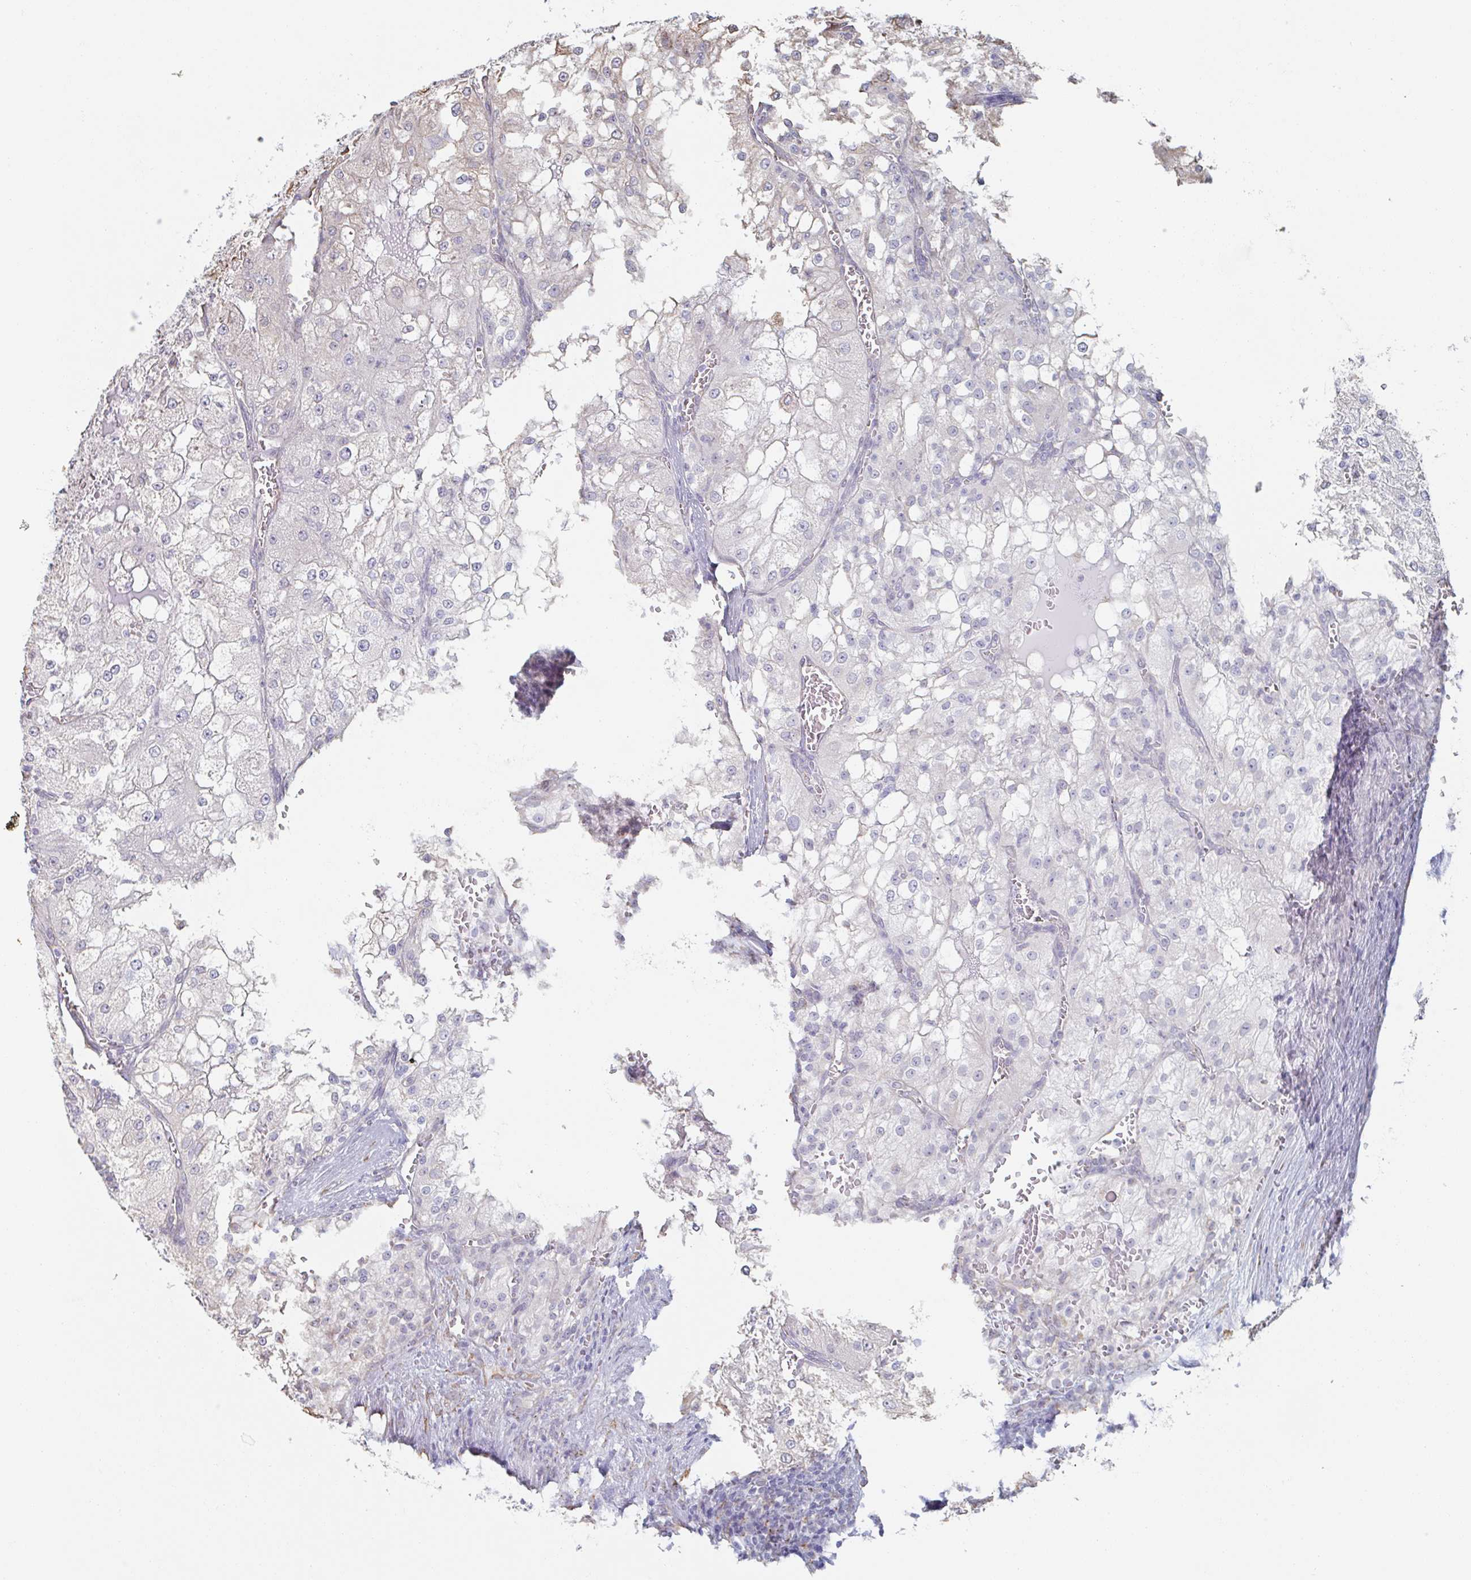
{"staining": {"intensity": "negative", "quantity": "none", "location": "none"}, "tissue": "renal cancer", "cell_type": "Tumor cells", "image_type": "cancer", "snomed": [{"axis": "morphology", "description": "Adenocarcinoma, NOS"}, {"axis": "topography", "description": "Kidney"}], "caption": "Immunohistochemical staining of human renal cancer (adenocarcinoma) exhibits no significant expression in tumor cells.", "gene": "RAB5IF", "patient": {"sex": "female", "age": 74}}